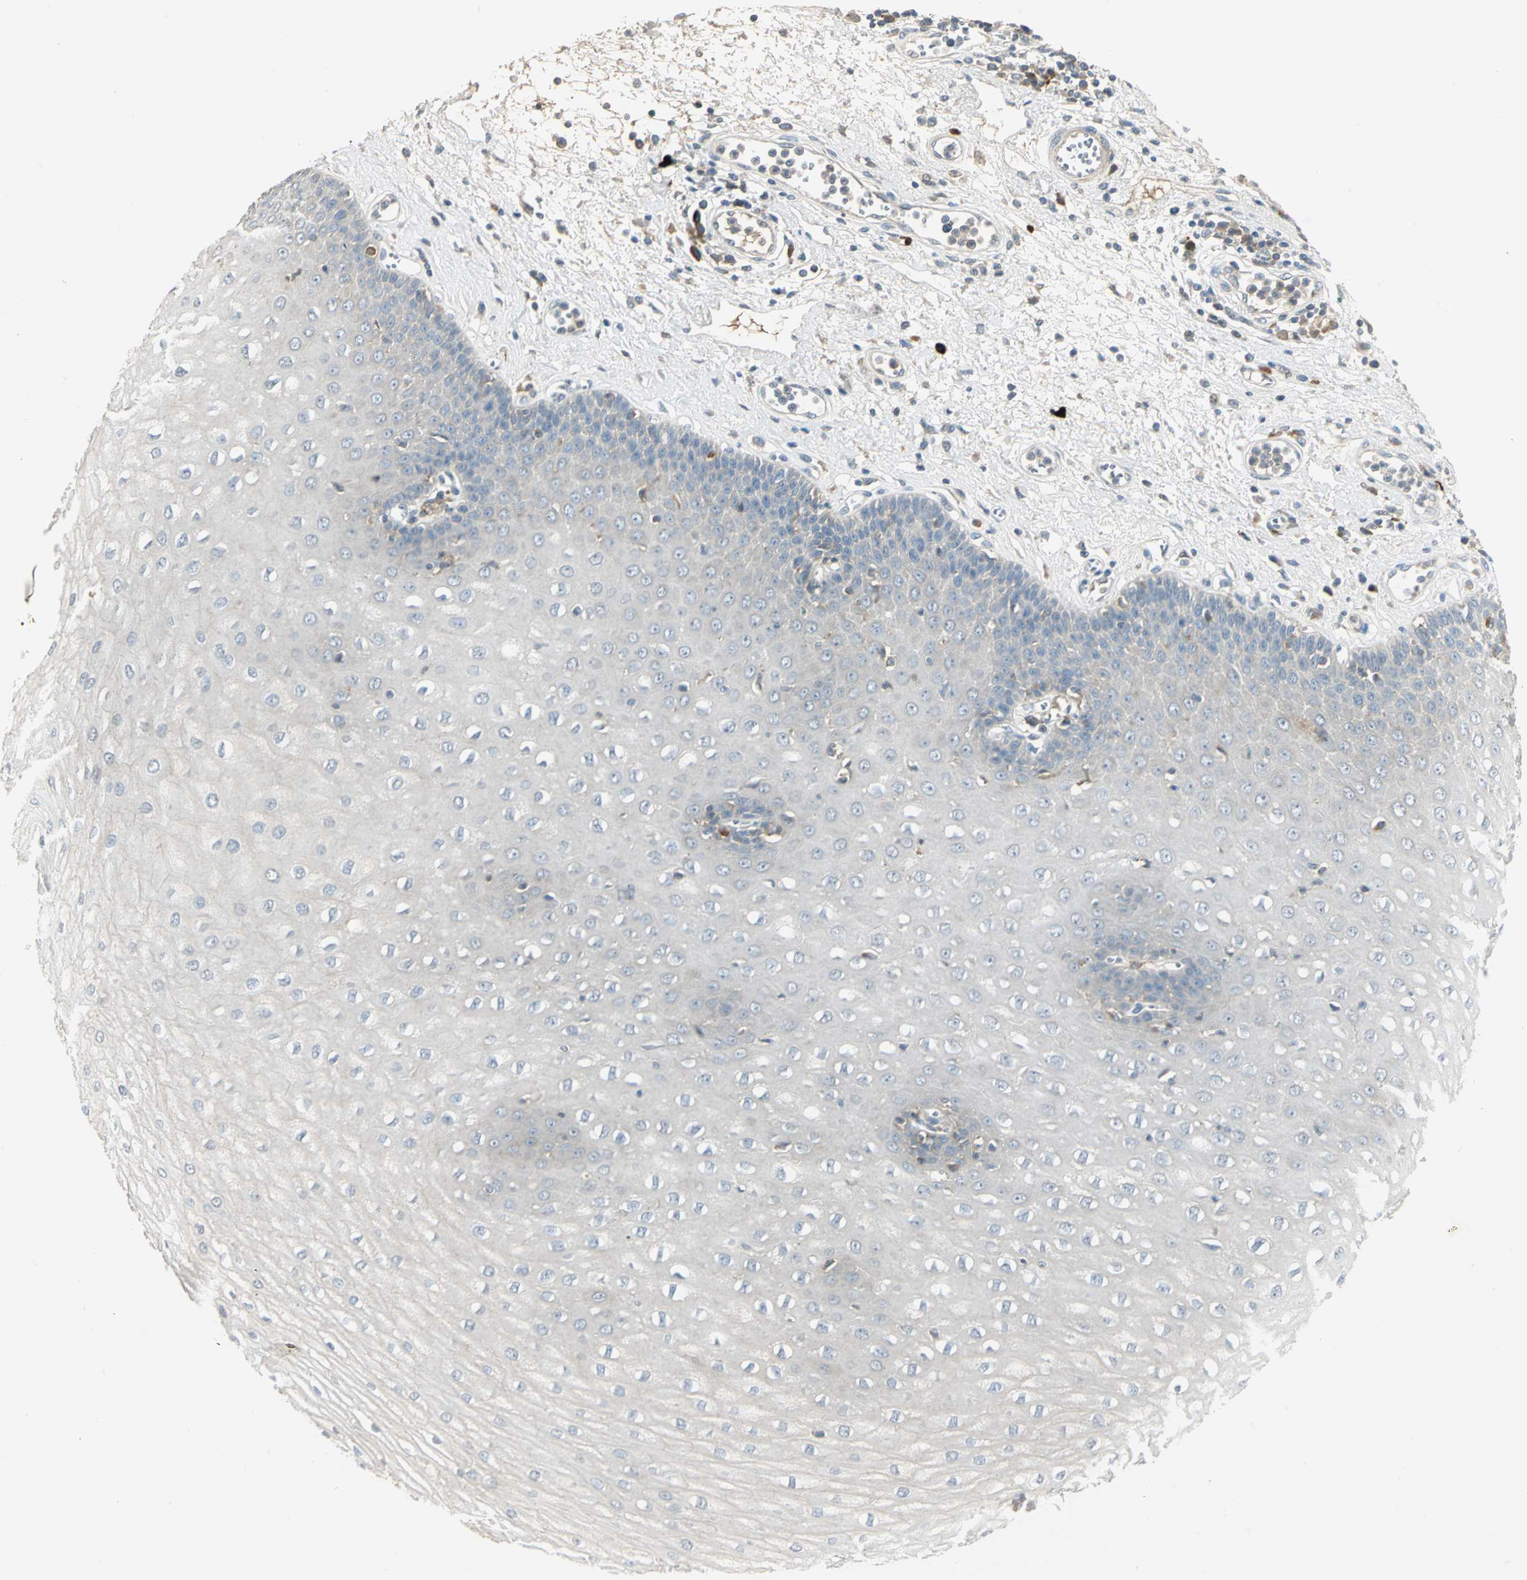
{"staining": {"intensity": "negative", "quantity": "none", "location": "none"}, "tissue": "esophagus", "cell_type": "Squamous epithelial cells", "image_type": "normal", "snomed": [{"axis": "morphology", "description": "Normal tissue, NOS"}, {"axis": "morphology", "description": "Squamous cell carcinoma, NOS"}, {"axis": "topography", "description": "Esophagus"}], "caption": "IHC image of normal esophagus: esophagus stained with DAB (3,3'-diaminobenzidine) exhibits no significant protein expression in squamous epithelial cells.", "gene": "PROC", "patient": {"sex": "male", "age": 65}}